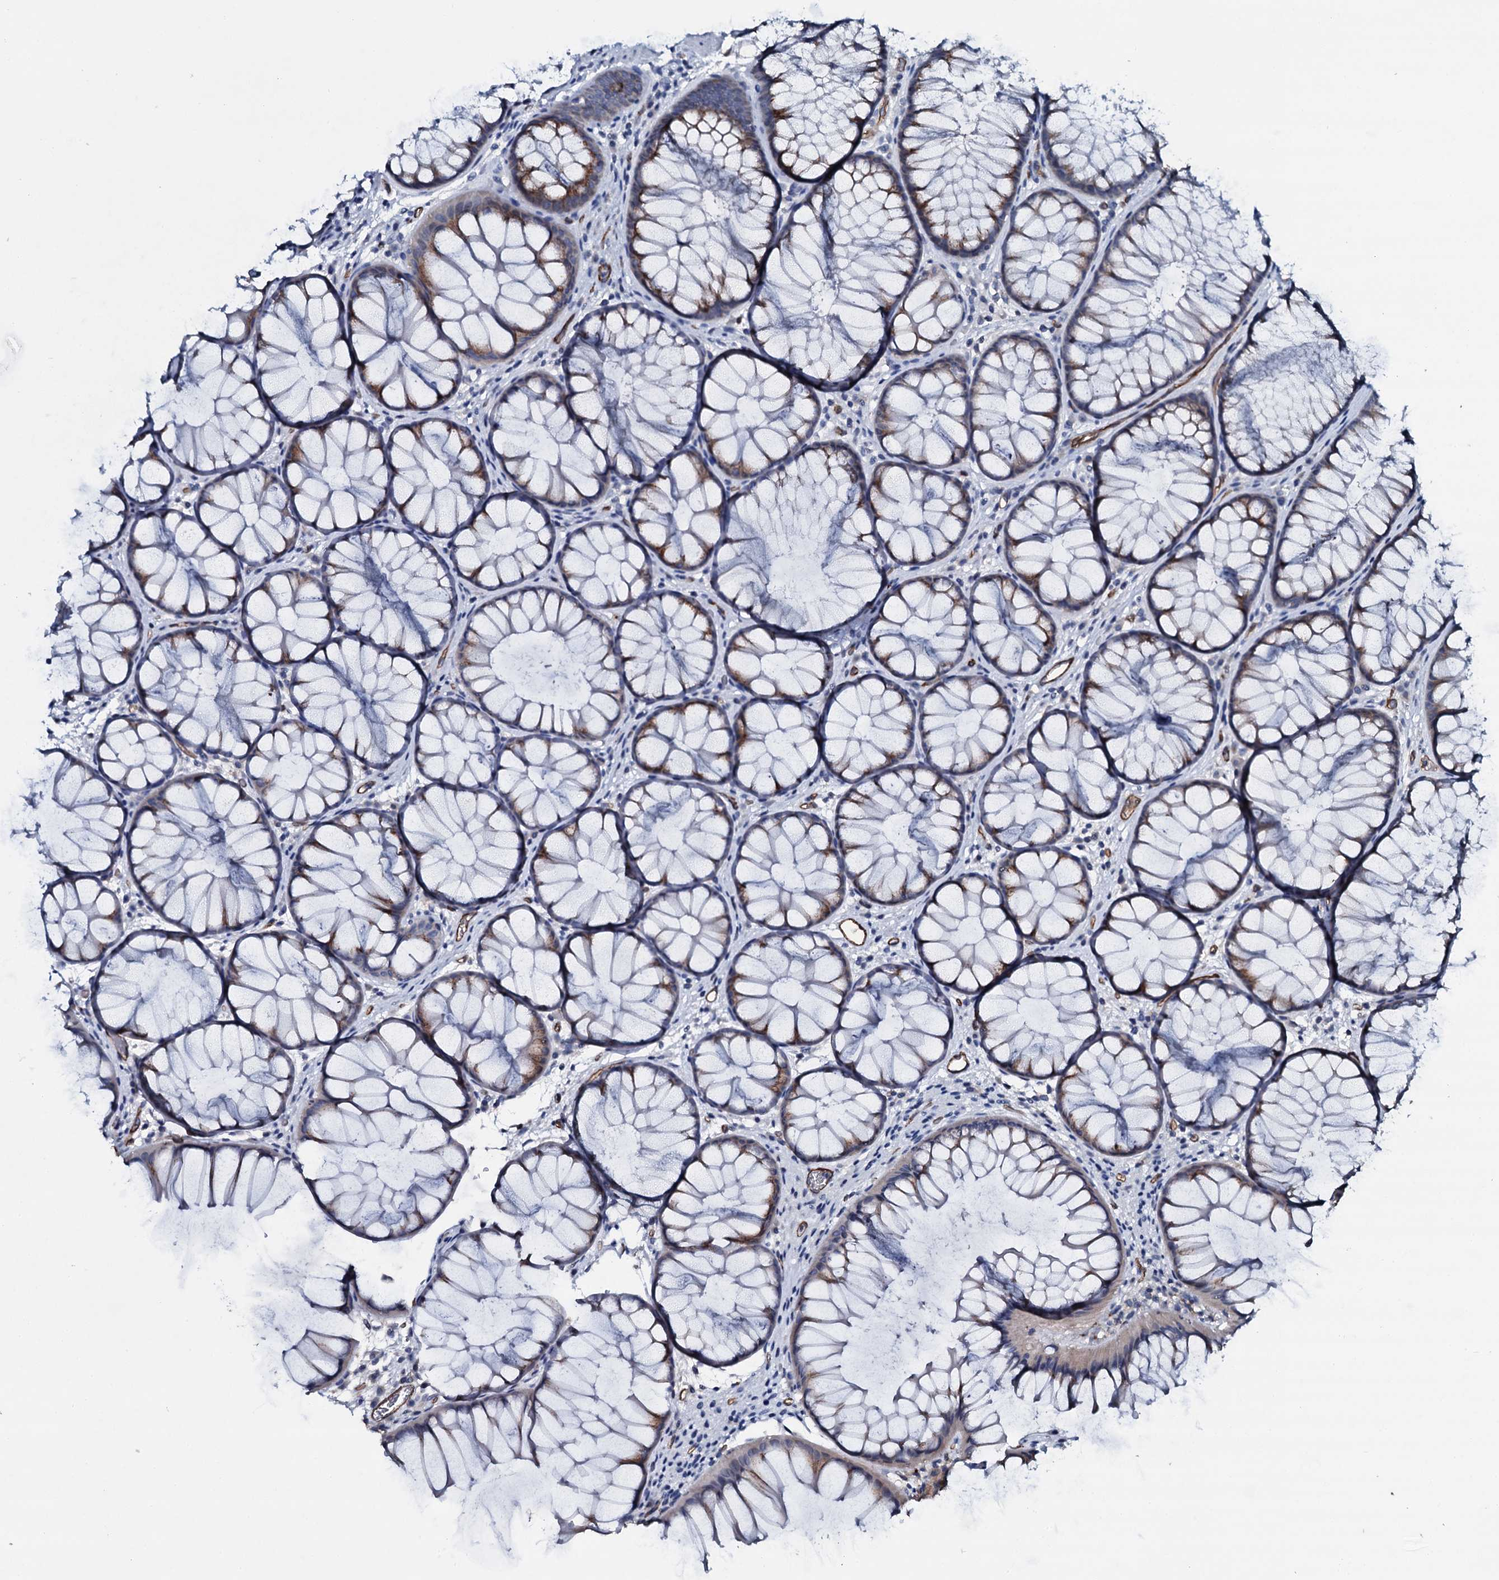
{"staining": {"intensity": "strong", "quantity": ">75%", "location": "cytoplasmic/membranous"}, "tissue": "colon", "cell_type": "Endothelial cells", "image_type": "normal", "snomed": [{"axis": "morphology", "description": "Normal tissue, NOS"}, {"axis": "topography", "description": "Colon"}], "caption": "Brown immunohistochemical staining in normal human colon displays strong cytoplasmic/membranous expression in approximately >75% of endothelial cells.", "gene": "CLEC14A", "patient": {"sex": "female", "age": 82}}